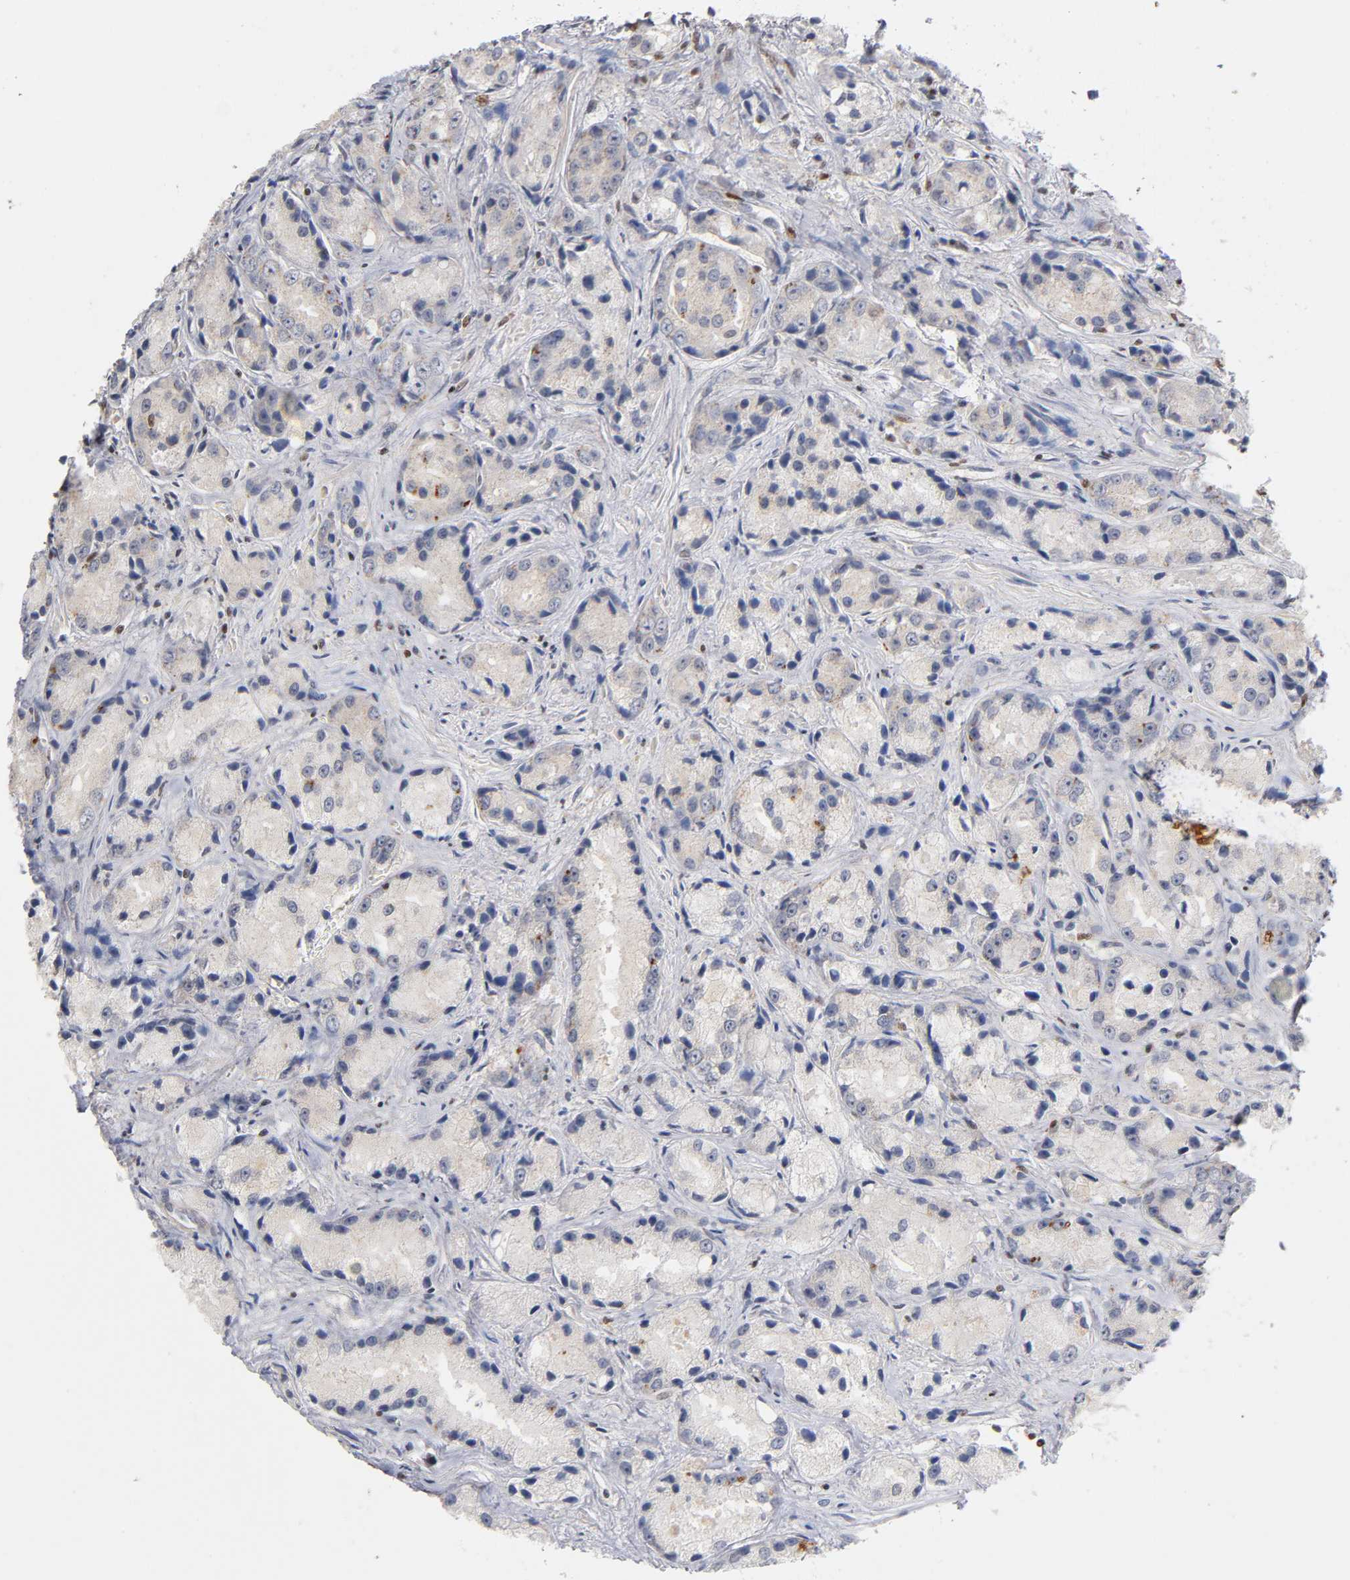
{"staining": {"intensity": "weak", "quantity": "<25%", "location": "cytoplasmic/membranous"}, "tissue": "prostate cancer", "cell_type": "Tumor cells", "image_type": "cancer", "snomed": [{"axis": "morphology", "description": "Adenocarcinoma, Low grade"}, {"axis": "topography", "description": "Prostate"}], "caption": "This is a image of IHC staining of prostate cancer, which shows no positivity in tumor cells.", "gene": "RUNX1", "patient": {"sex": "male", "age": 64}}